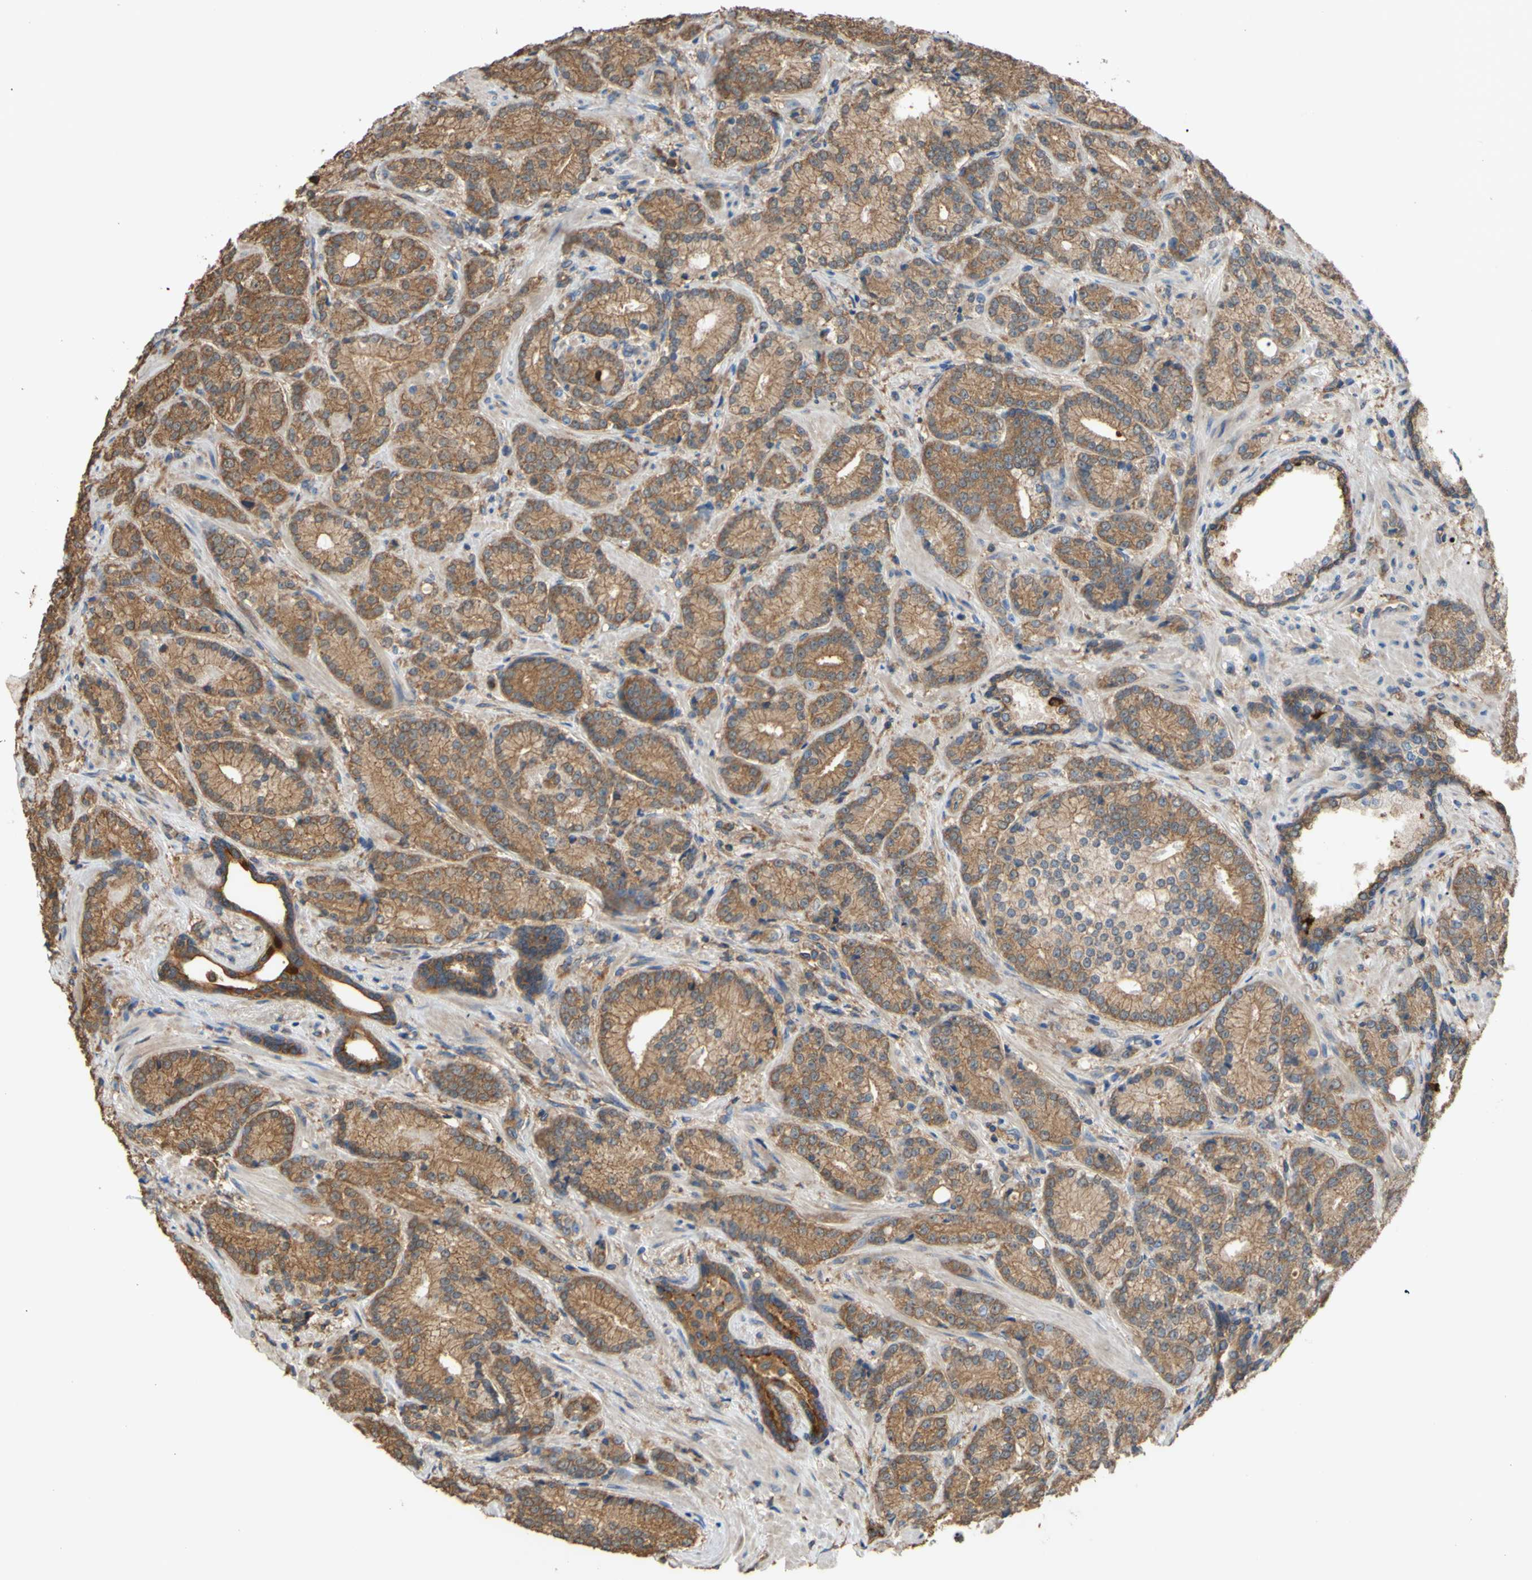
{"staining": {"intensity": "strong", "quantity": ">75%", "location": "cytoplasmic/membranous"}, "tissue": "prostate cancer", "cell_type": "Tumor cells", "image_type": "cancer", "snomed": [{"axis": "morphology", "description": "Adenocarcinoma, High grade"}, {"axis": "topography", "description": "Prostate"}], "caption": "IHC histopathology image of human prostate high-grade adenocarcinoma stained for a protein (brown), which shows high levels of strong cytoplasmic/membranous expression in approximately >75% of tumor cells.", "gene": "CTTN", "patient": {"sex": "male", "age": 61}}